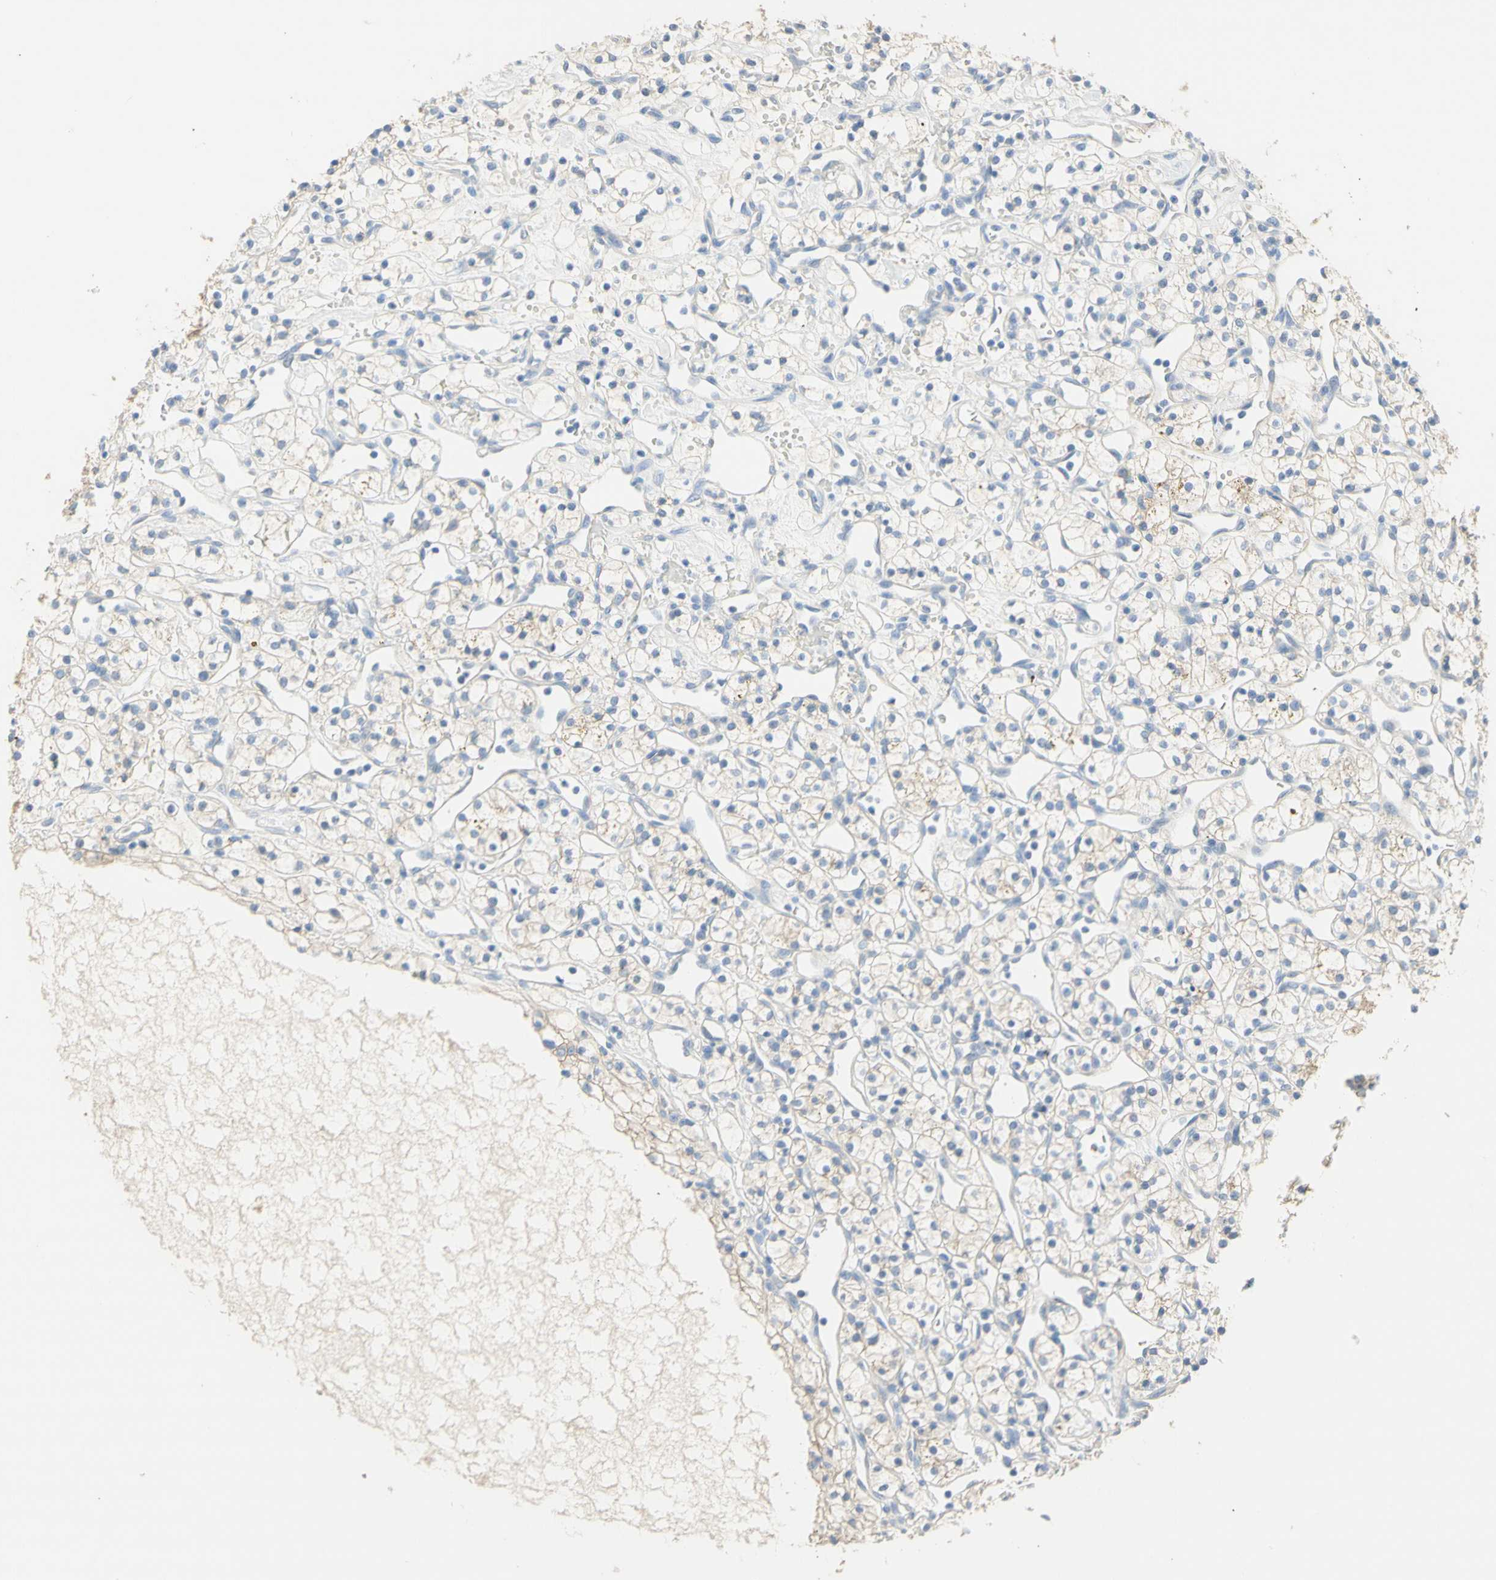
{"staining": {"intensity": "negative", "quantity": "none", "location": "none"}, "tissue": "renal cancer", "cell_type": "Tumor cells", "image_type": "cancer", "snomed": [{"axis": "morphology", "description": "Adenocarcinoma, NOS"}, {"axis": "topography", "description": "Kidney"}], "caption": "High magnification brightfield microscopy of adenocarcinoma (renal) stained with DAB (3,3'-diaminobenzidine) (brown) and counterstained with hematoxylin (blue): tumor cells show no significant expression.", "gene": "NECTIN4", "patient": {"sex": "female", "age": 60}}